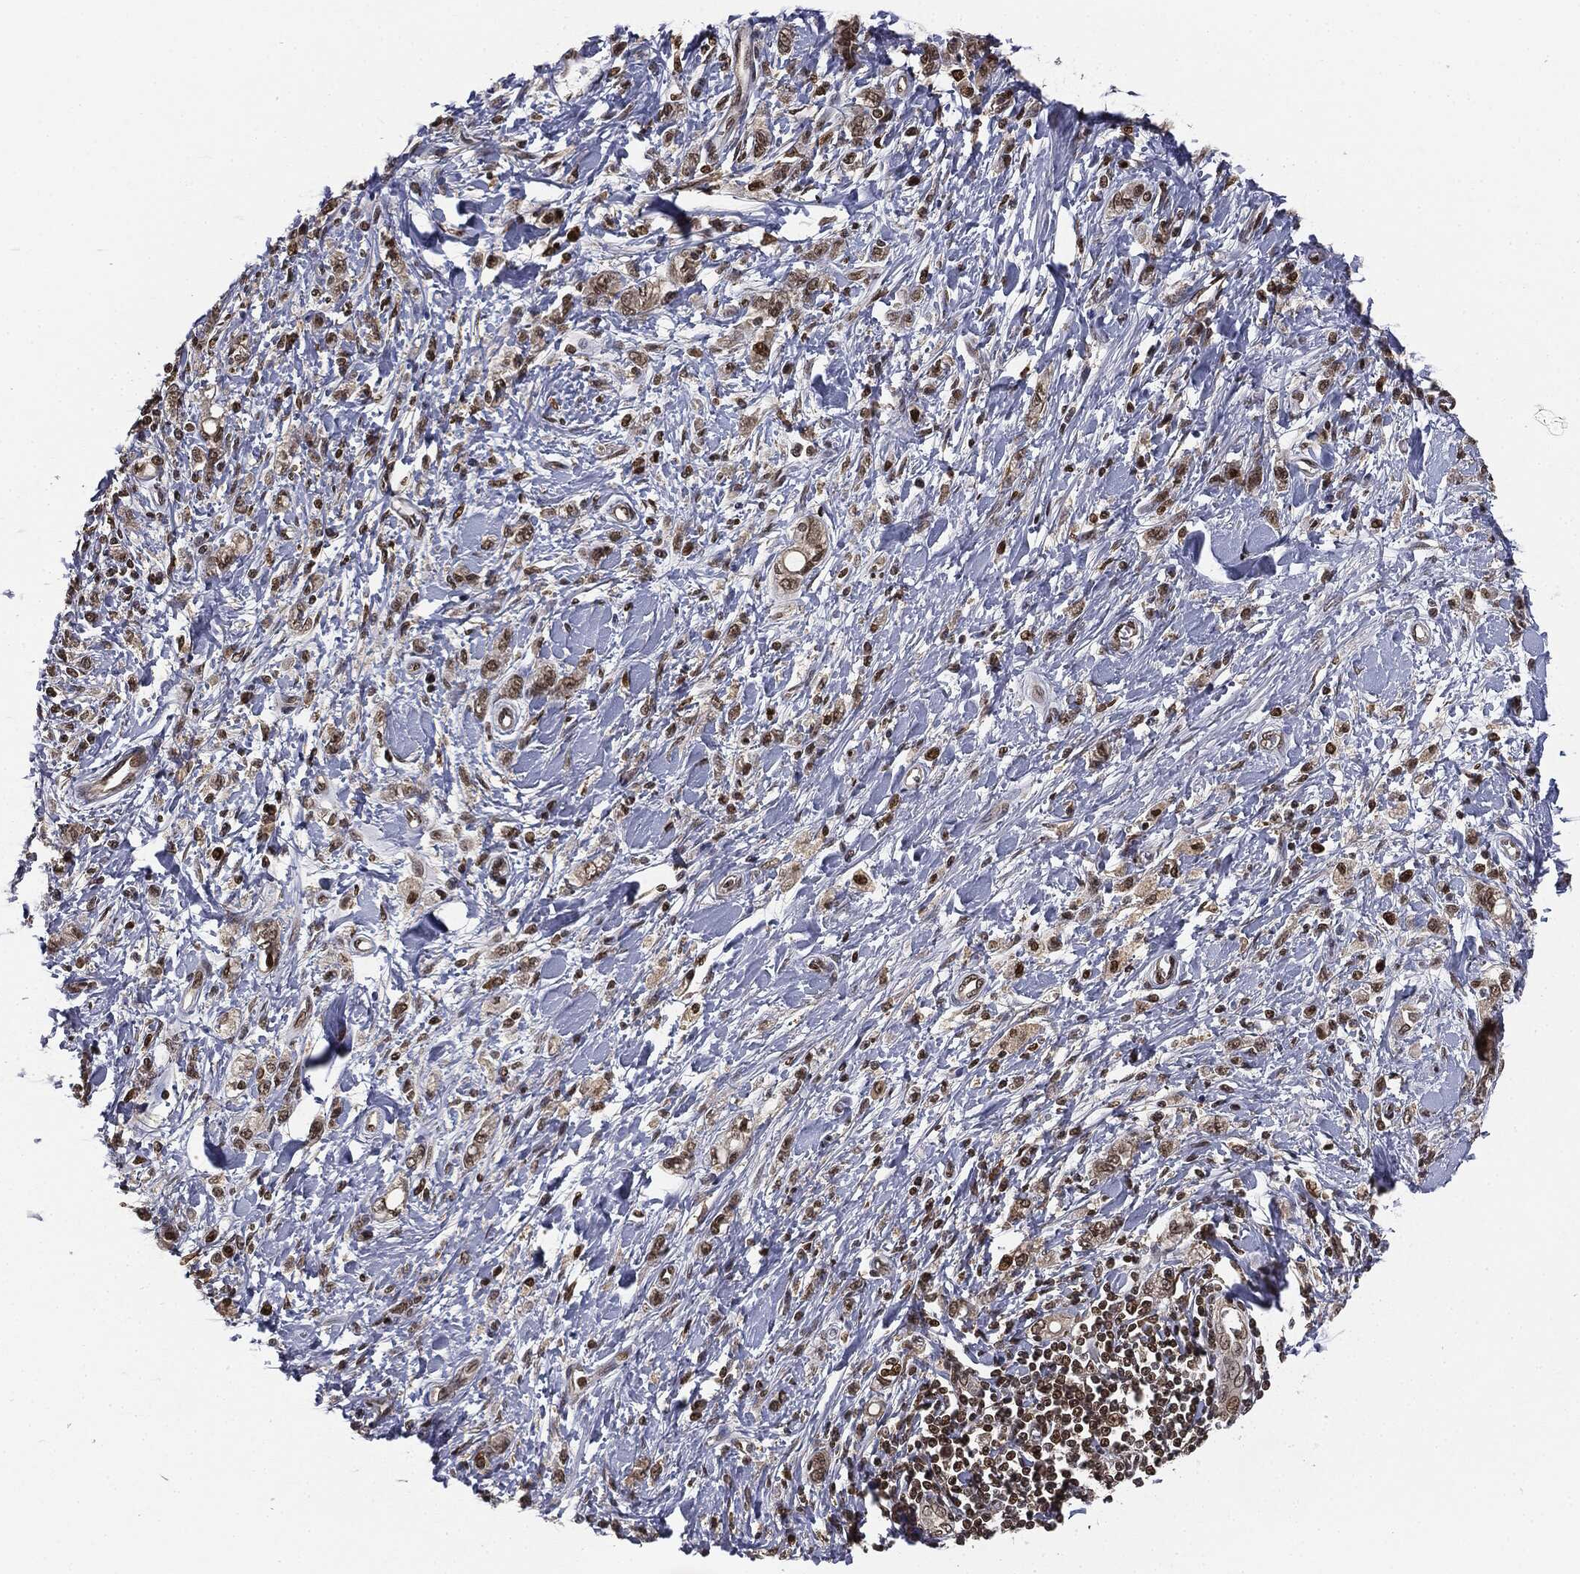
{"staining": {"intensity": "moderate", "quantity": "25%-75%", "location": "cytoplasmic/membranous,nuclear"}, "tissue": "stomach cancer", "cell_type": "Tumor cells", "image_type": "cancer", "snomed": [{"axis": "morphology", "description": "Adenocarcinoma, NOS"}, {"axis": "topography", "description": "Stomach"}], "caption": "Human adenocarcinoma (stomach) stained with a protein marker displays moderate staining in tumor cells.", "gene": "TBC1D22A", "patient": {"sex": "male", "age": 77}}